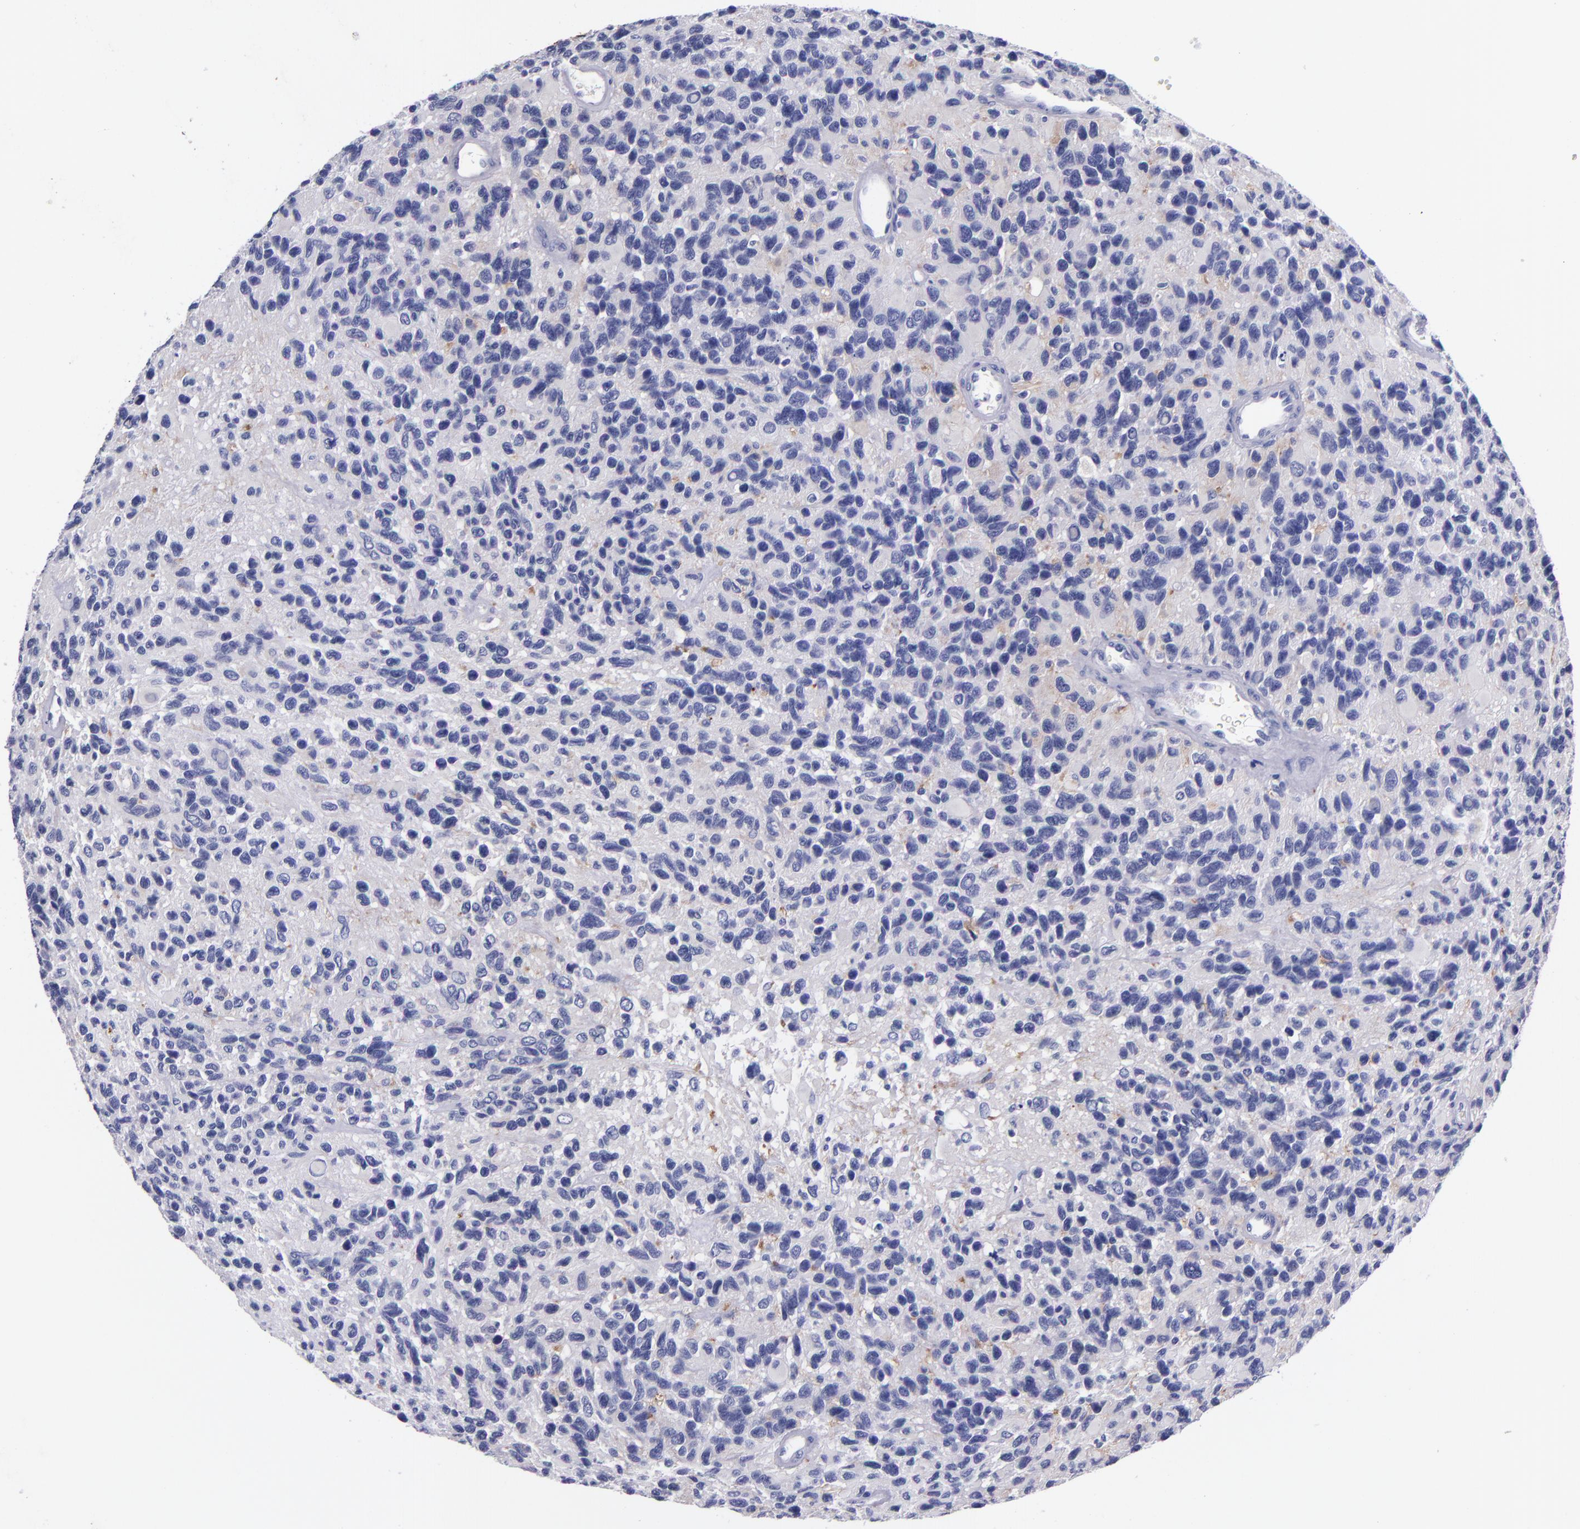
{"staining": {"intensity": "weak", "quantity": "<25%", "location": "cytoplasmic/membranous"}, "tissue": "glioma", "cell_type": "Tumor cells", "image_type": "cancer", "snomed": [{"axis": "morphology", "description": "Glioma, malignant, High grade"}, {"axis": "topography", "description": "Brain"}], "caption": "This is an immunohistochemistry photomicrograph of human glioma. There is no positivity in tumor cells.", "gene": "SV2A", "patient": {"sex": "male", "age": 77}}